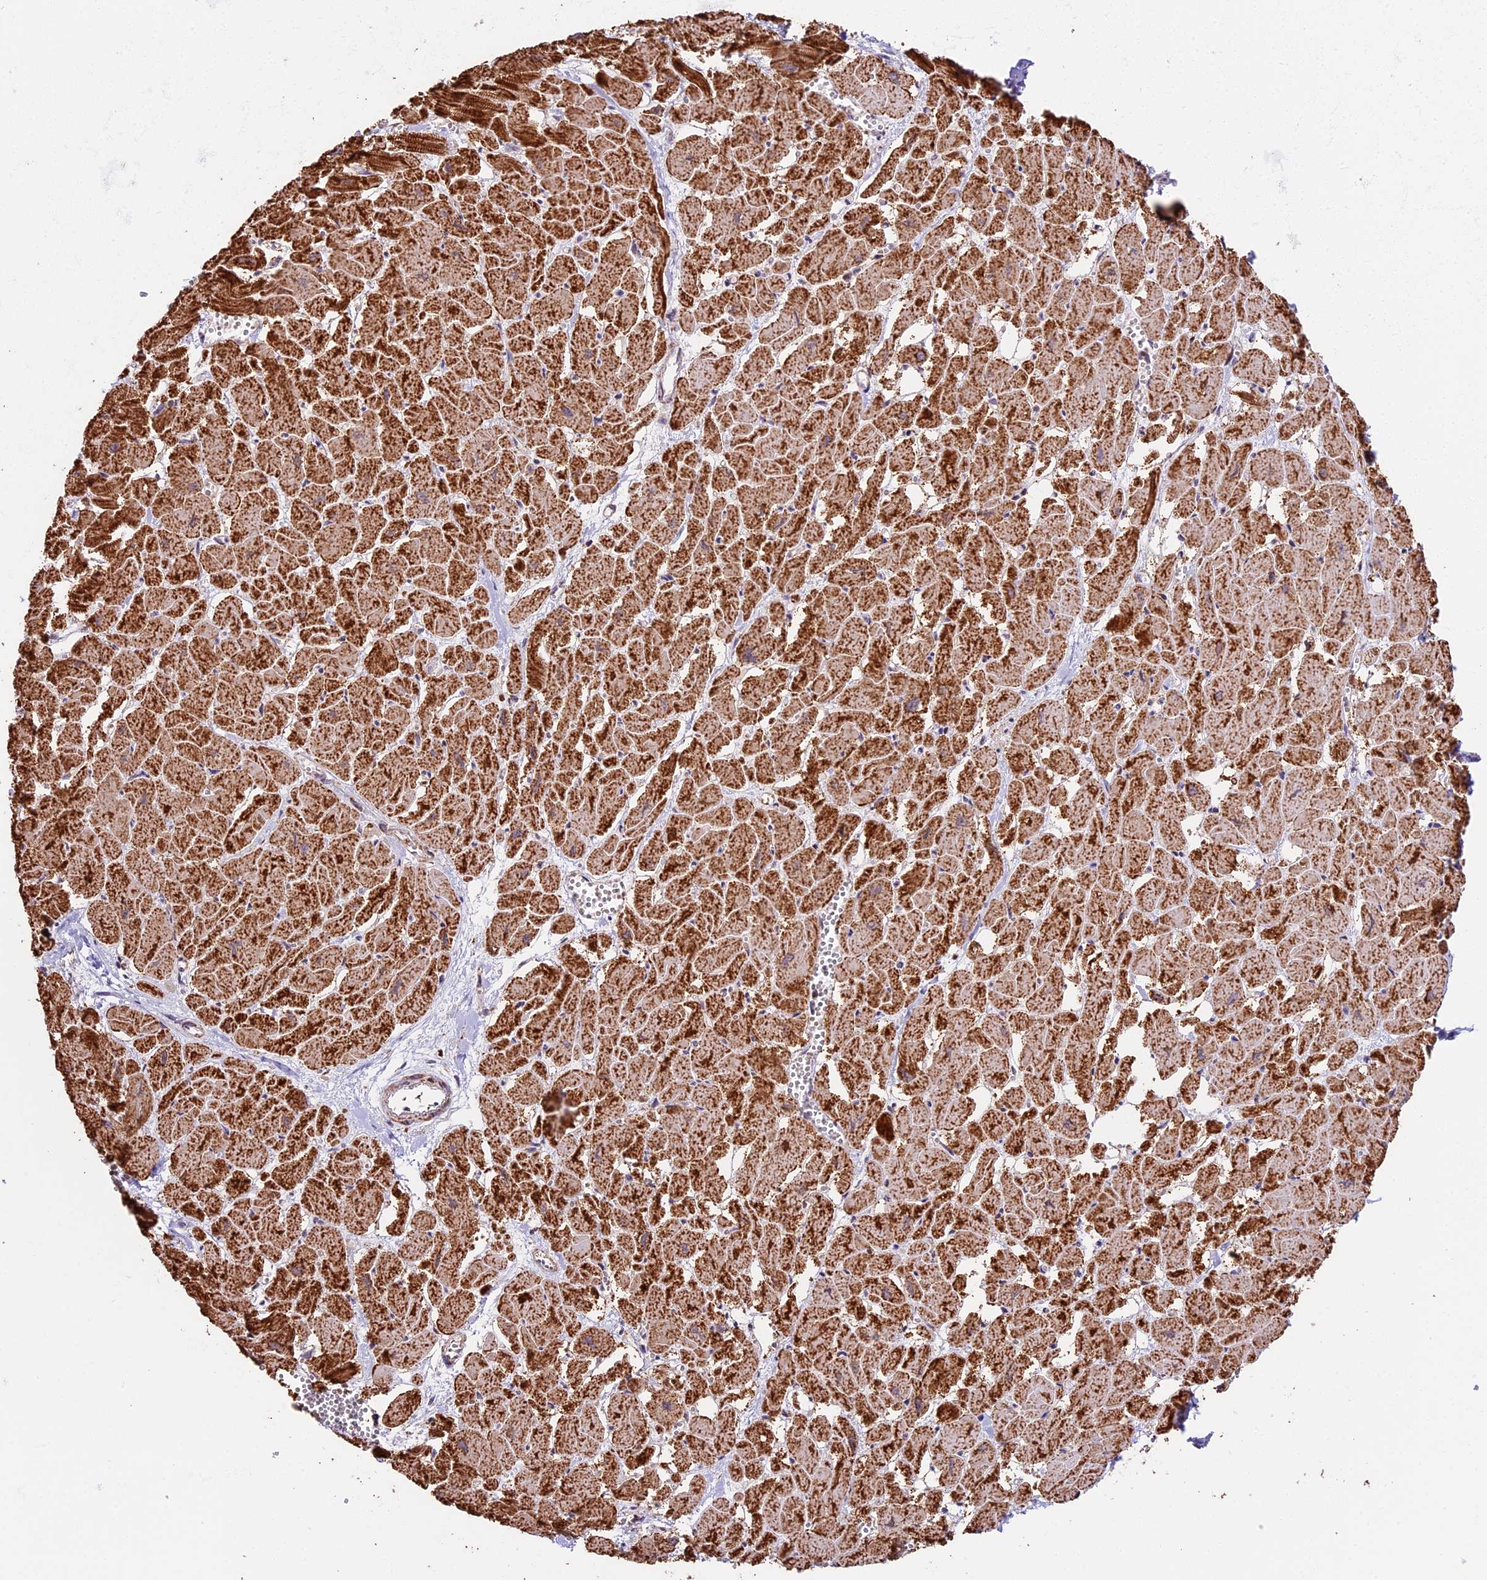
{"staining": {"intensity": "strong", "quantity": ">75%", "location": "cytoplasmic/membranous"}, "tissue": "heart muscle", "cell_type": "Cardiomyocytes", "image_type": "normal", "snomed": [{"axis": "morphology", "description": "Normal tissue, NOS"}, {"axis": "topography", "description": "Heart"}], "caption": "A brown stain labels strong cytoplasmic/membranous staining of a protein in cardiomyocytes of unremarkable heart muscle.", "gene": "NDUFA8", "patient": {"sex": "male", "age": 54}}